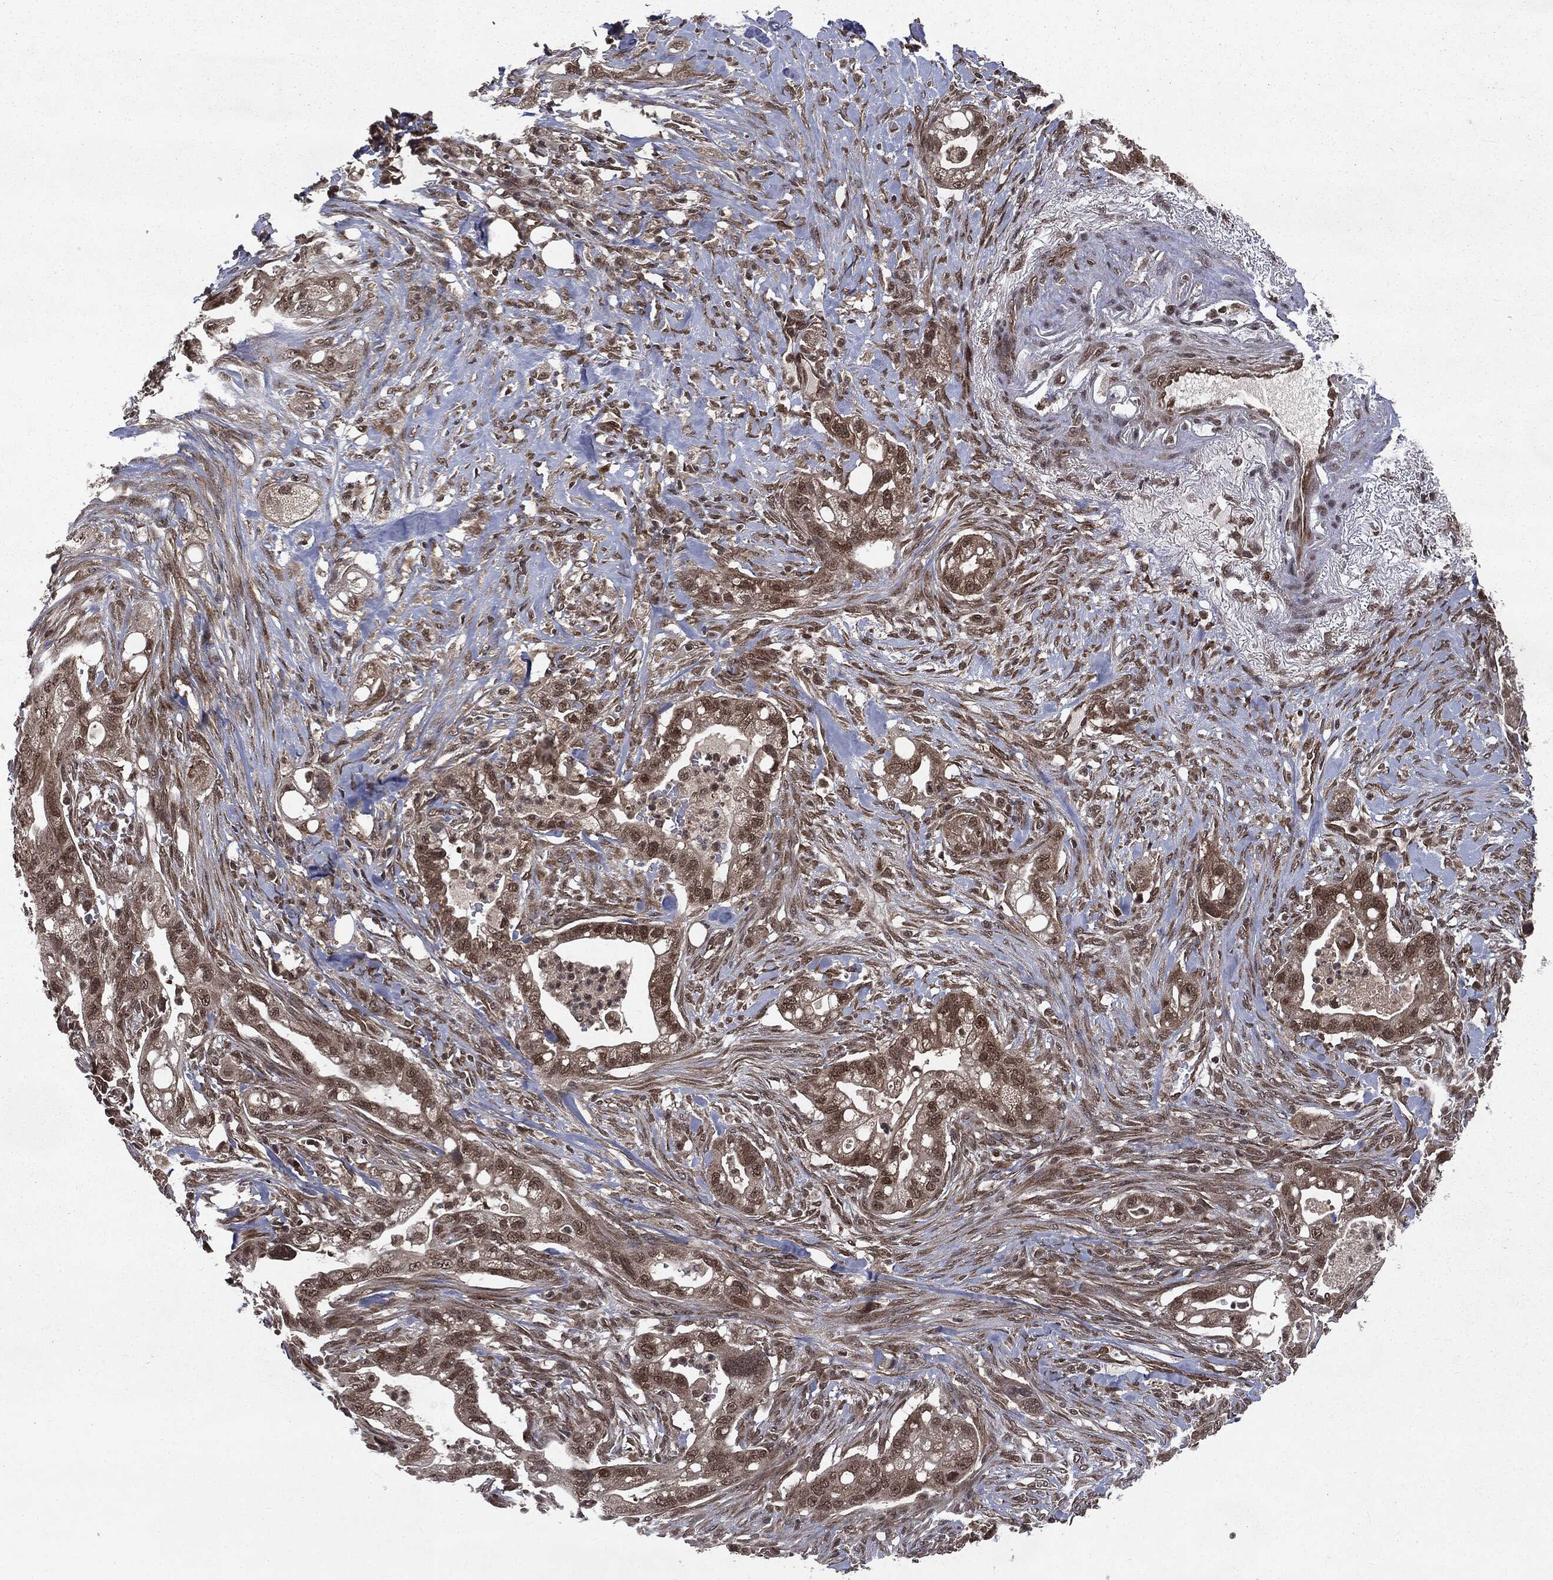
{"staining": {"intensity": "moderate", "quantity": ">75%", "location": "cytoplasmic/membranous,nuclear"}, "tissue": "pancreatic cancer", "cell_type": "Tumor cells", "image_type": "cancer", "snomed": [{"axis": "morphology", "description": "Adenocarcinoma, NOS"}, {"axis": "topography", "description": "Pancreas"}], "caption": "IHC of pancreatic cancer displays medium levels of moderate cytoplasmic/membranous and nuclear staining in about >75% of tumor cells. The protein is stained brown, and the nuclei are stained in blue (DAB (3,3'-diaminobenzidine) IHC with brightfield microscopy, high magnification).", "gene": "STAU2", "patient": {"sex": "male", "age": 44}}